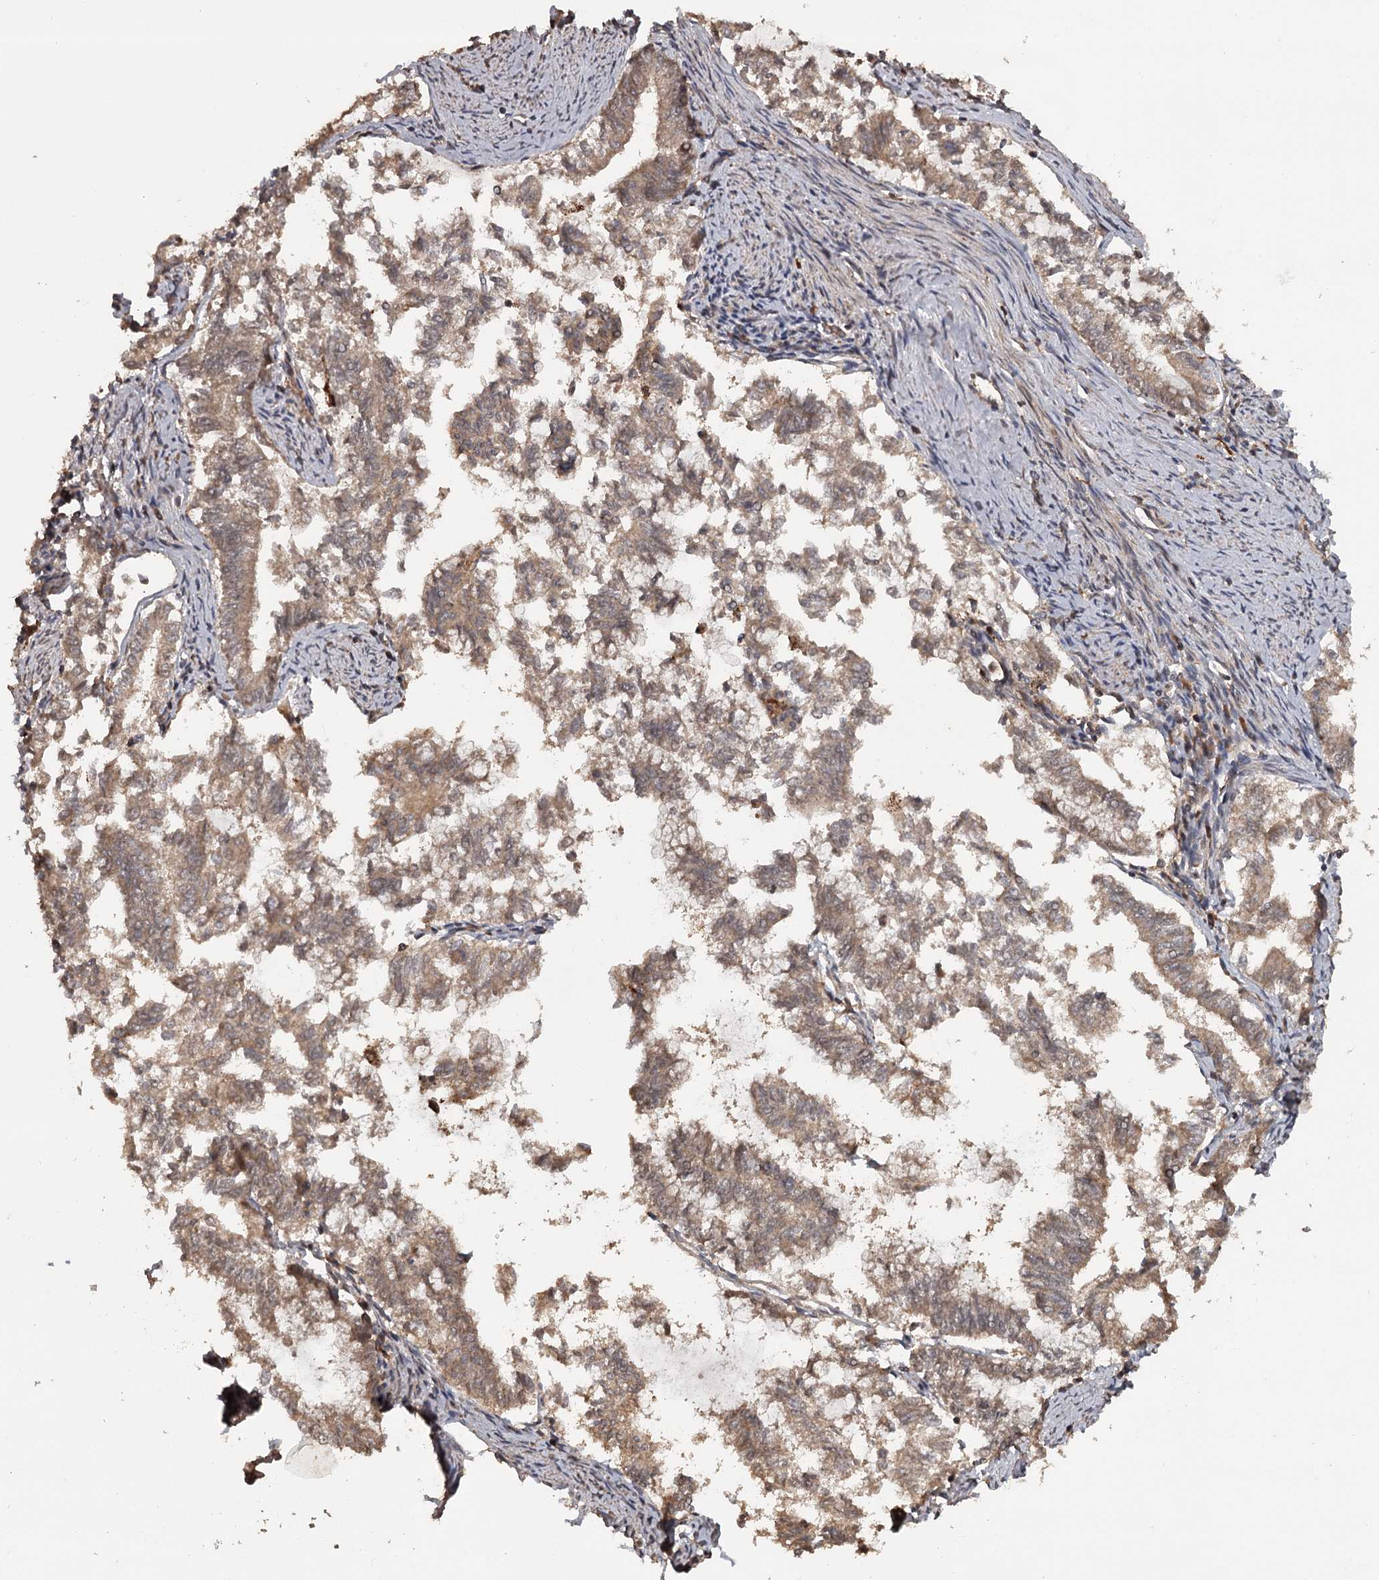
{"staining": {"intensity": "moderate", "quantity": ">75%", "location": "cytoplasmic/membranous"}, "tissue": "endometrial cancer", "cell_type": "Tumor cells", "image_type": "cancer", "snomed": [{"axis": "morphology", "description": "Adenocarcinoma, NOS"}, {"axis": "topography", "description": "Endometrium"}], "caption": "A medium amount of moderate cytoplasmic/membranous expression is present in about >75% of tumor cells in endometrial cancer tissue.", "gene": "FAXC", "patient": {"sex": "female", "age": 79}}